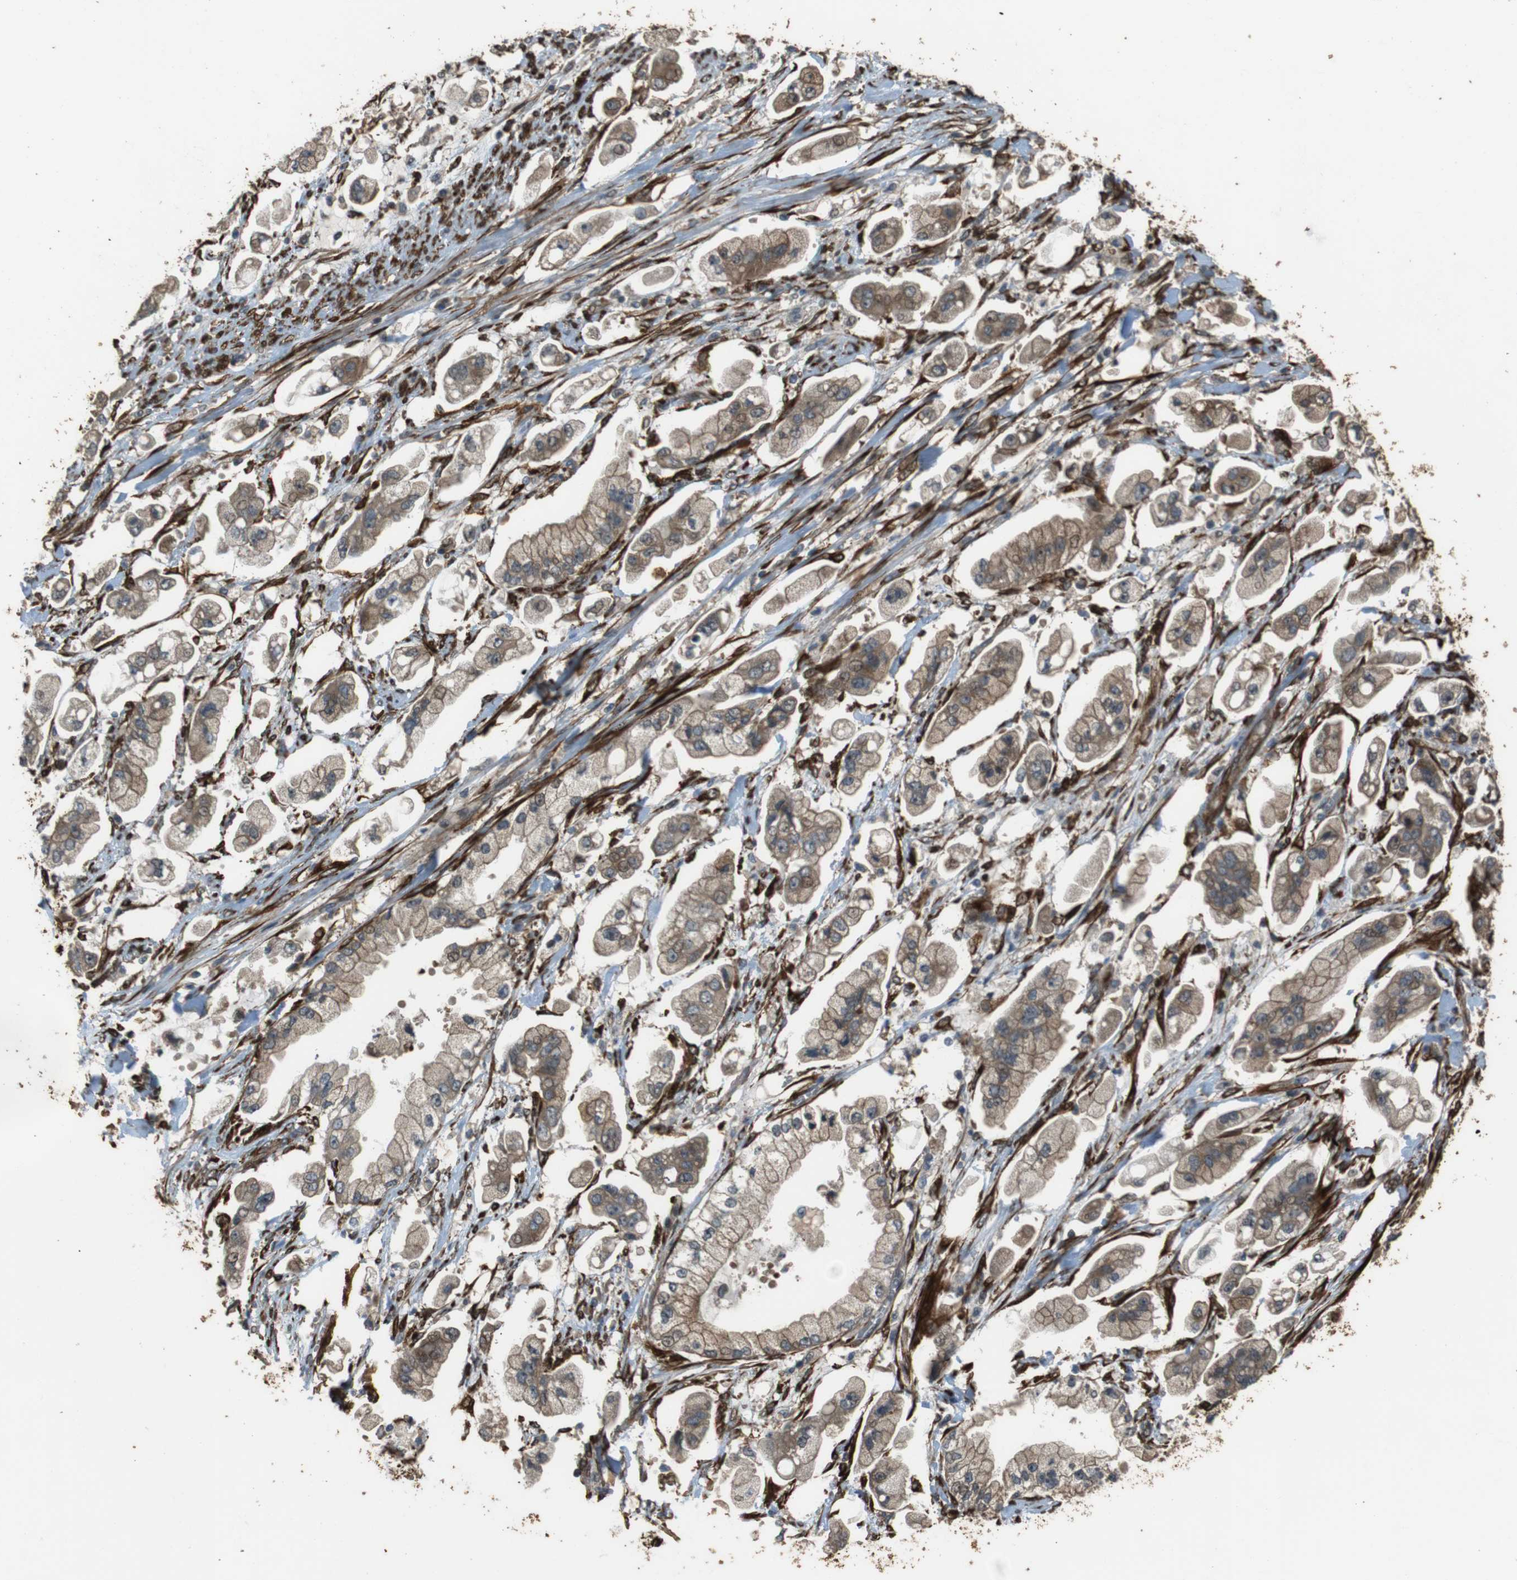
{"staining": {"intensity": "moderate", "quantity": ">75%", "location": "cytoplasmic/membranous"}, "tissue": "stomach cancer", "cell_type": "Tumor cells", "image_type": "cancer", "snomed": [{"axis": "morphology", "description": "Adenocarcinoma, NOS"}, {"axis": "topography", "description": "Stomach"}], "caption": "Adenocarcinoma (stomach) stained for a protein reveals moderate cytoplasmic/membranous positivity in tumor cells.", "gene": "MSRB3", "patient": {"sex": "male", "age": 62}}